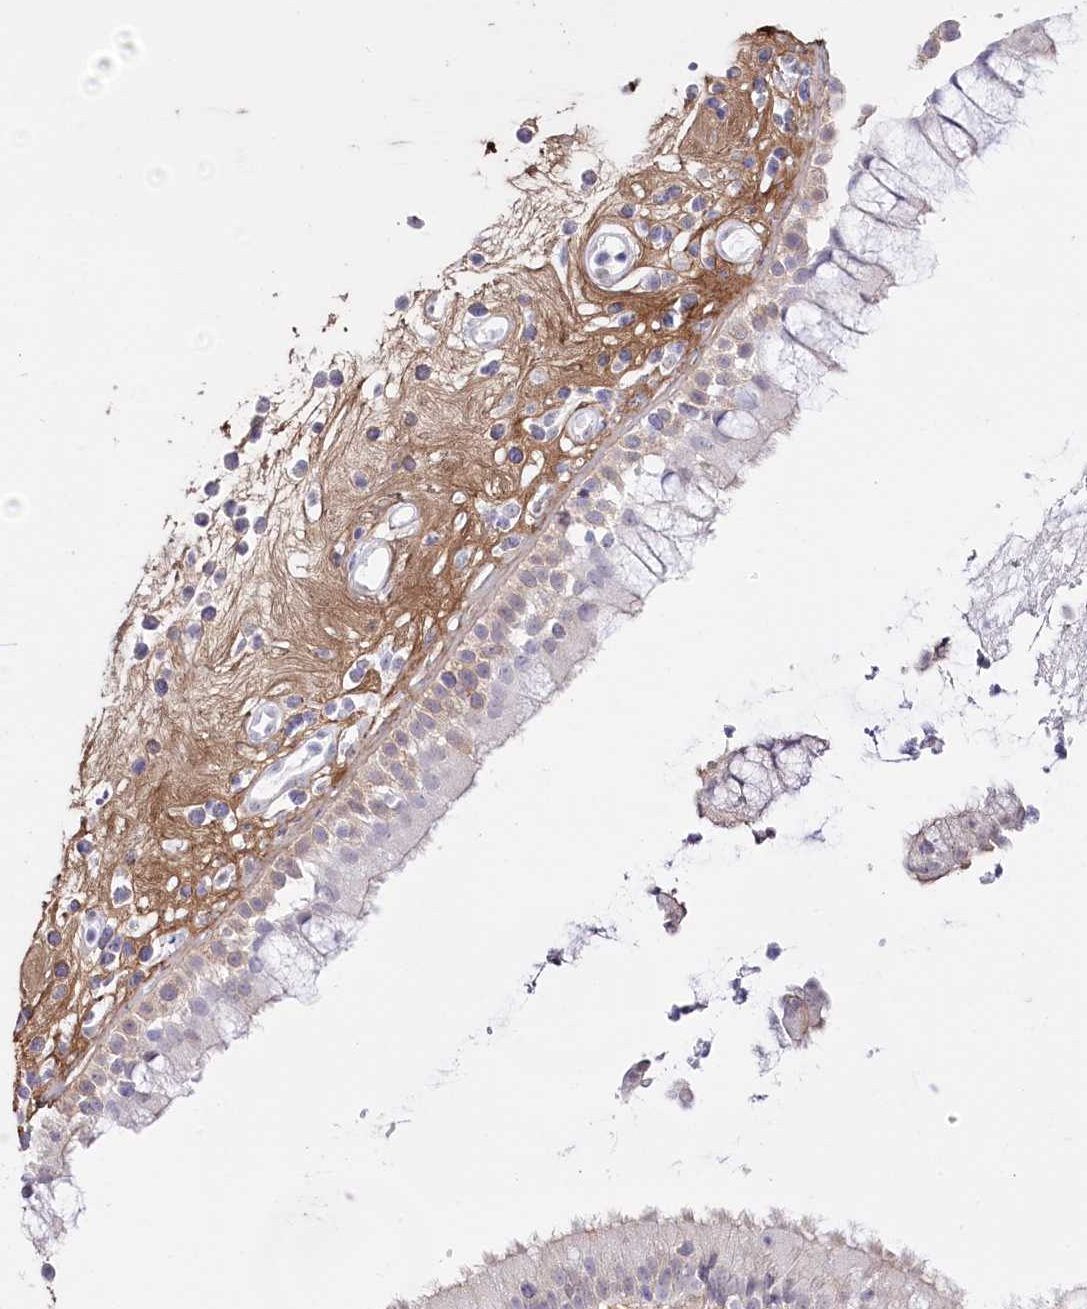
{"staining": {"intensity": "moderate", "quantity": "<25%", "location": "cytoplasmic/membranous"}, "tissue": "nasopharynx", "cell_type": "Respiratory epithelial cells", "image_type": "normal", "snomed": [{"axis": "morphology", "description": "Normal tissue, NOS"}, {"axis": "morphology", "description": "Inflammation, NOS"}, {"axis": "topography", "description": "Nasopharynx"}], "caption": "Immunohistochemical staining of normal human nasopharynx shows <25% levels of moderate cytoplasmic/membranous protein expression in about <25% of respiratory epithelial cells.", "gene": "SLC39A10", "patient": {"sex": "male", "age": 29}}